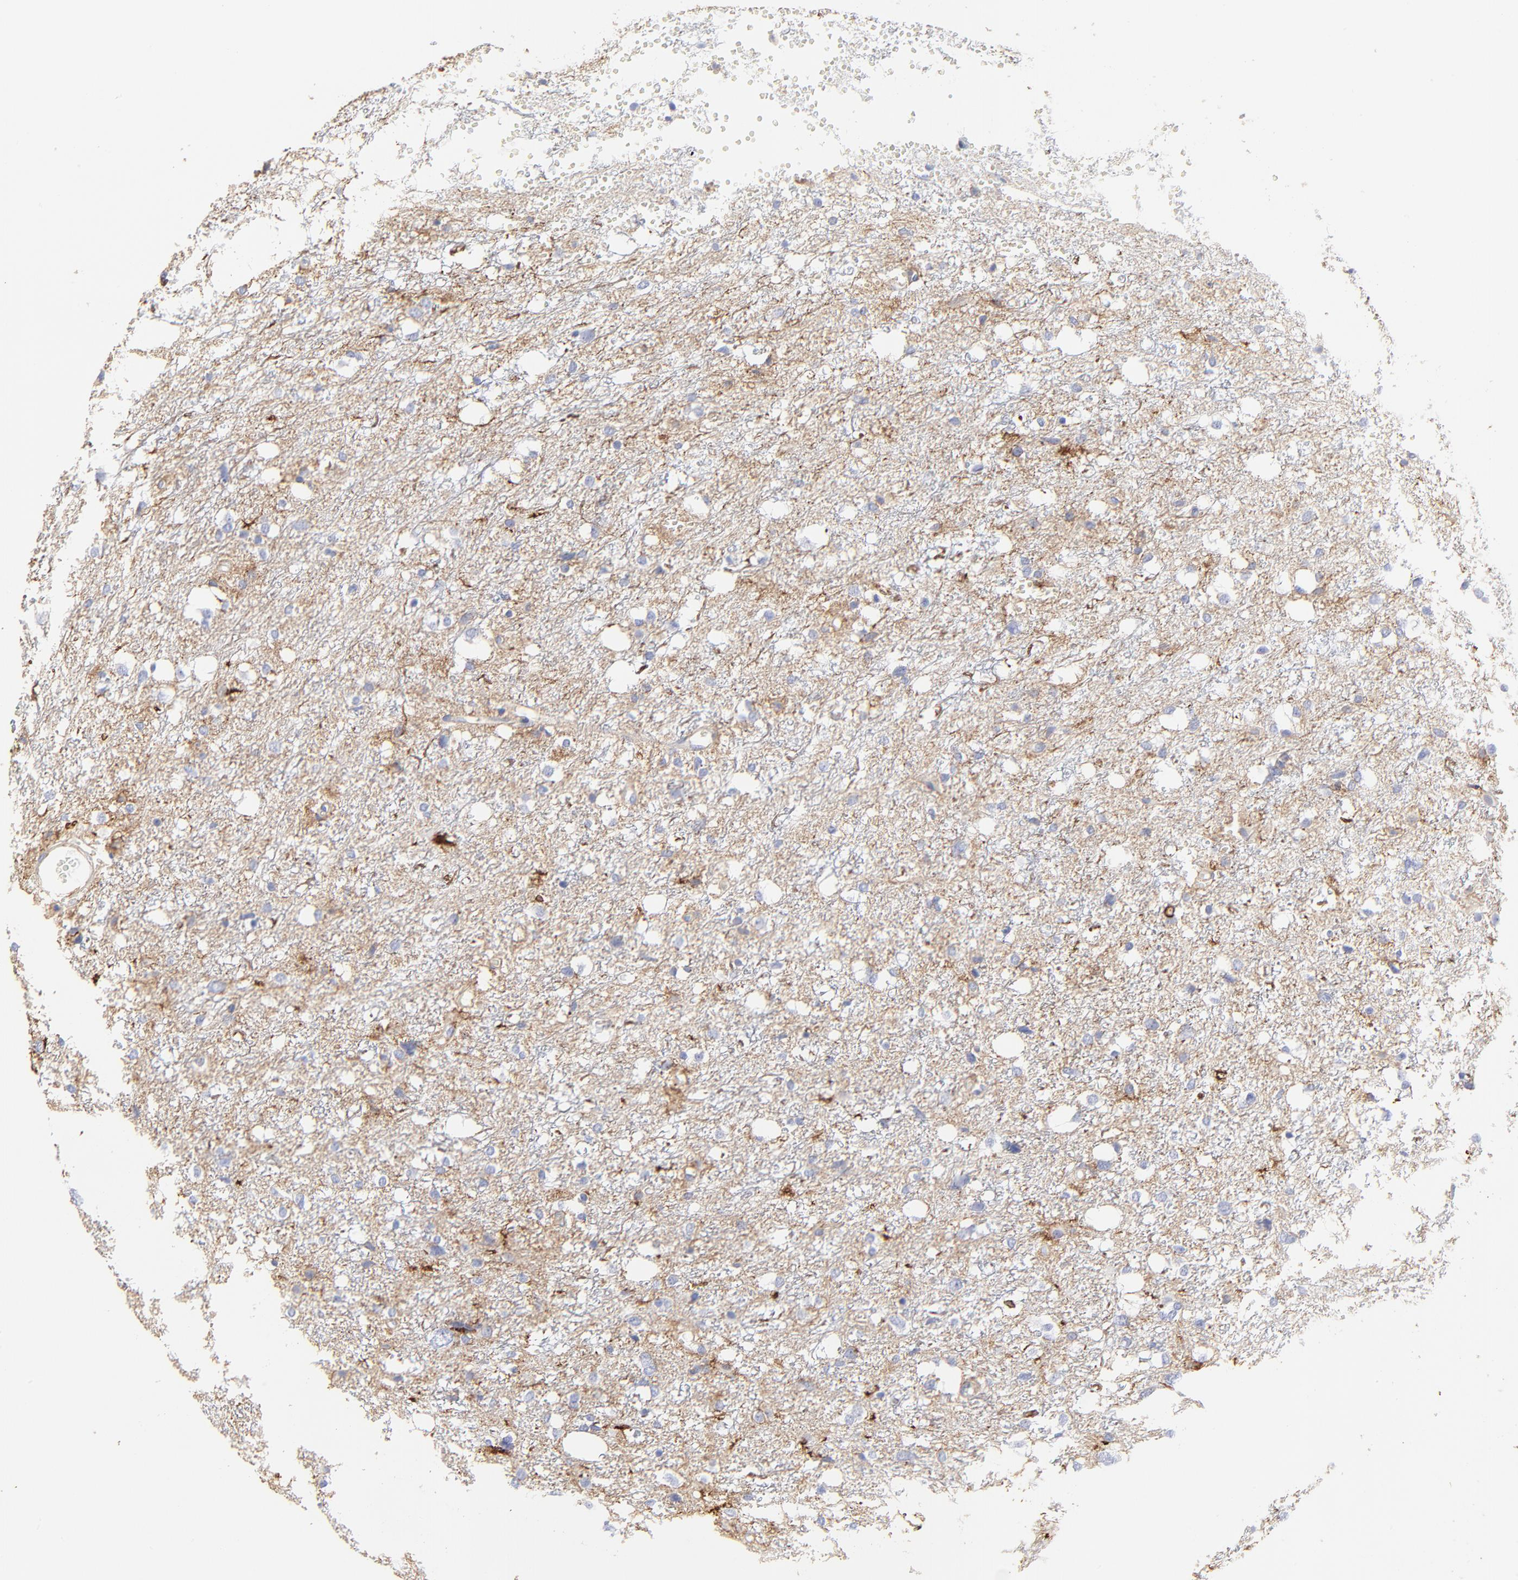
{"staining": {"intensity": "weak", "quantity": "<25%", "location": "cytoplasmic/membranous"}, "tissue": "glioma", "cell_type": "Tumor cells", "image_type": "cancer", "snomed": [{"axis": "morphology", "description": "Glioma, malignant, High grade"}, {"axis": "topography", "description": "Brain"}], "caption": "Immunohistochemistry image of human malignant high-grade glioma stained for a protein (brown), which displays no expression in tumor cells.", "gene": "ANXA6", "patient": {"sex": "female", "age": 59}}